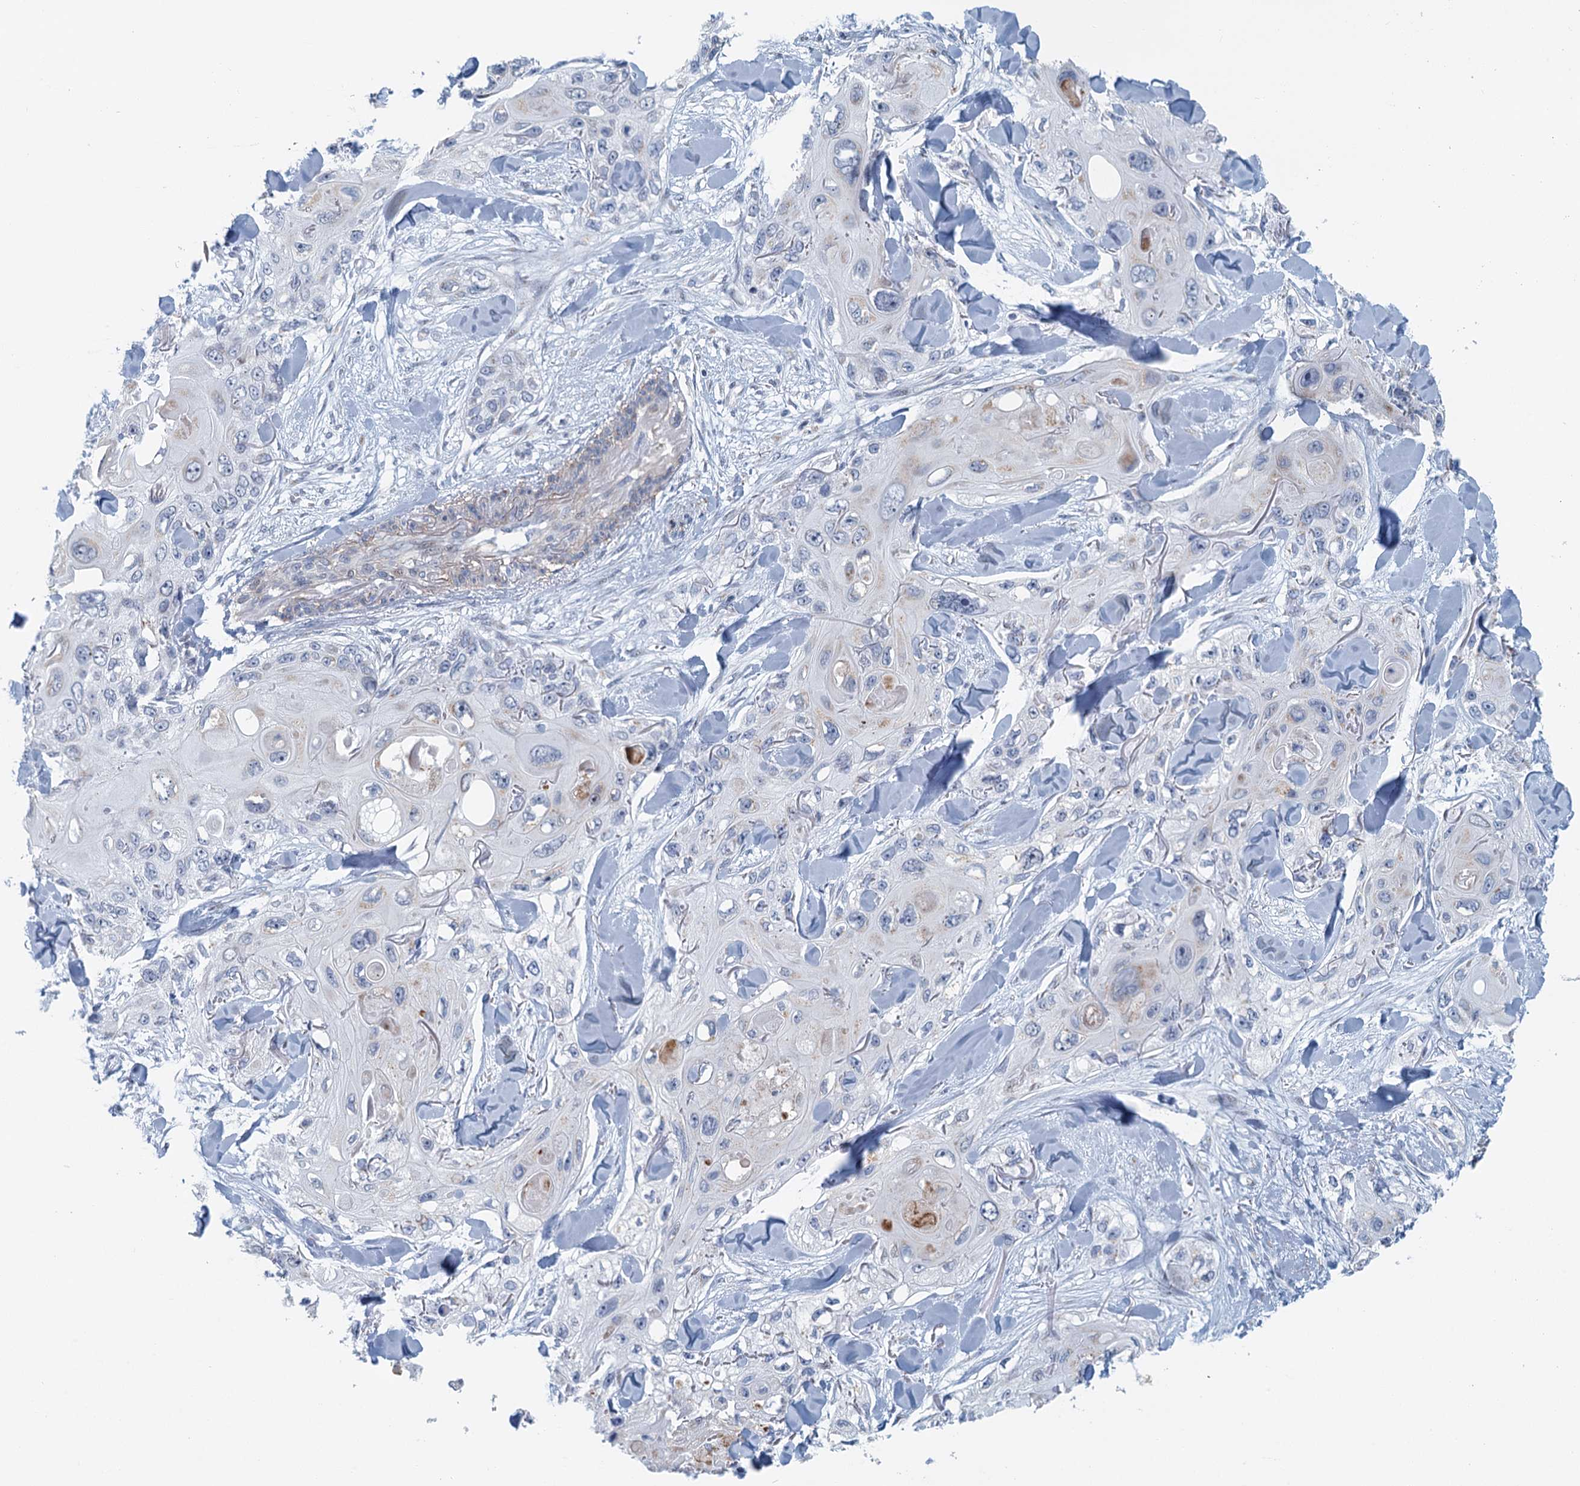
{"staining": {"intensity": "negative", "quantity": "none", "location": "none"}, "tissue": "skin cancer", "cell_type": "Tumor cells", "image_type": "cancer", "snomed": [{"axis": "morphology", "description": "Normal tissue, NOS"}, {"axis": "morphology", "description": "Squamous cell carcinoma, NOS"}, {"axis": "topography", "description": "Skin"}], "caption": "Skin squamous cell carcinoma stained for a protein using immunohistochemistry demonstrates no staining tumor cells.", "gene": "ZNF527", "patient": {"sex": "male", "age": 72}}